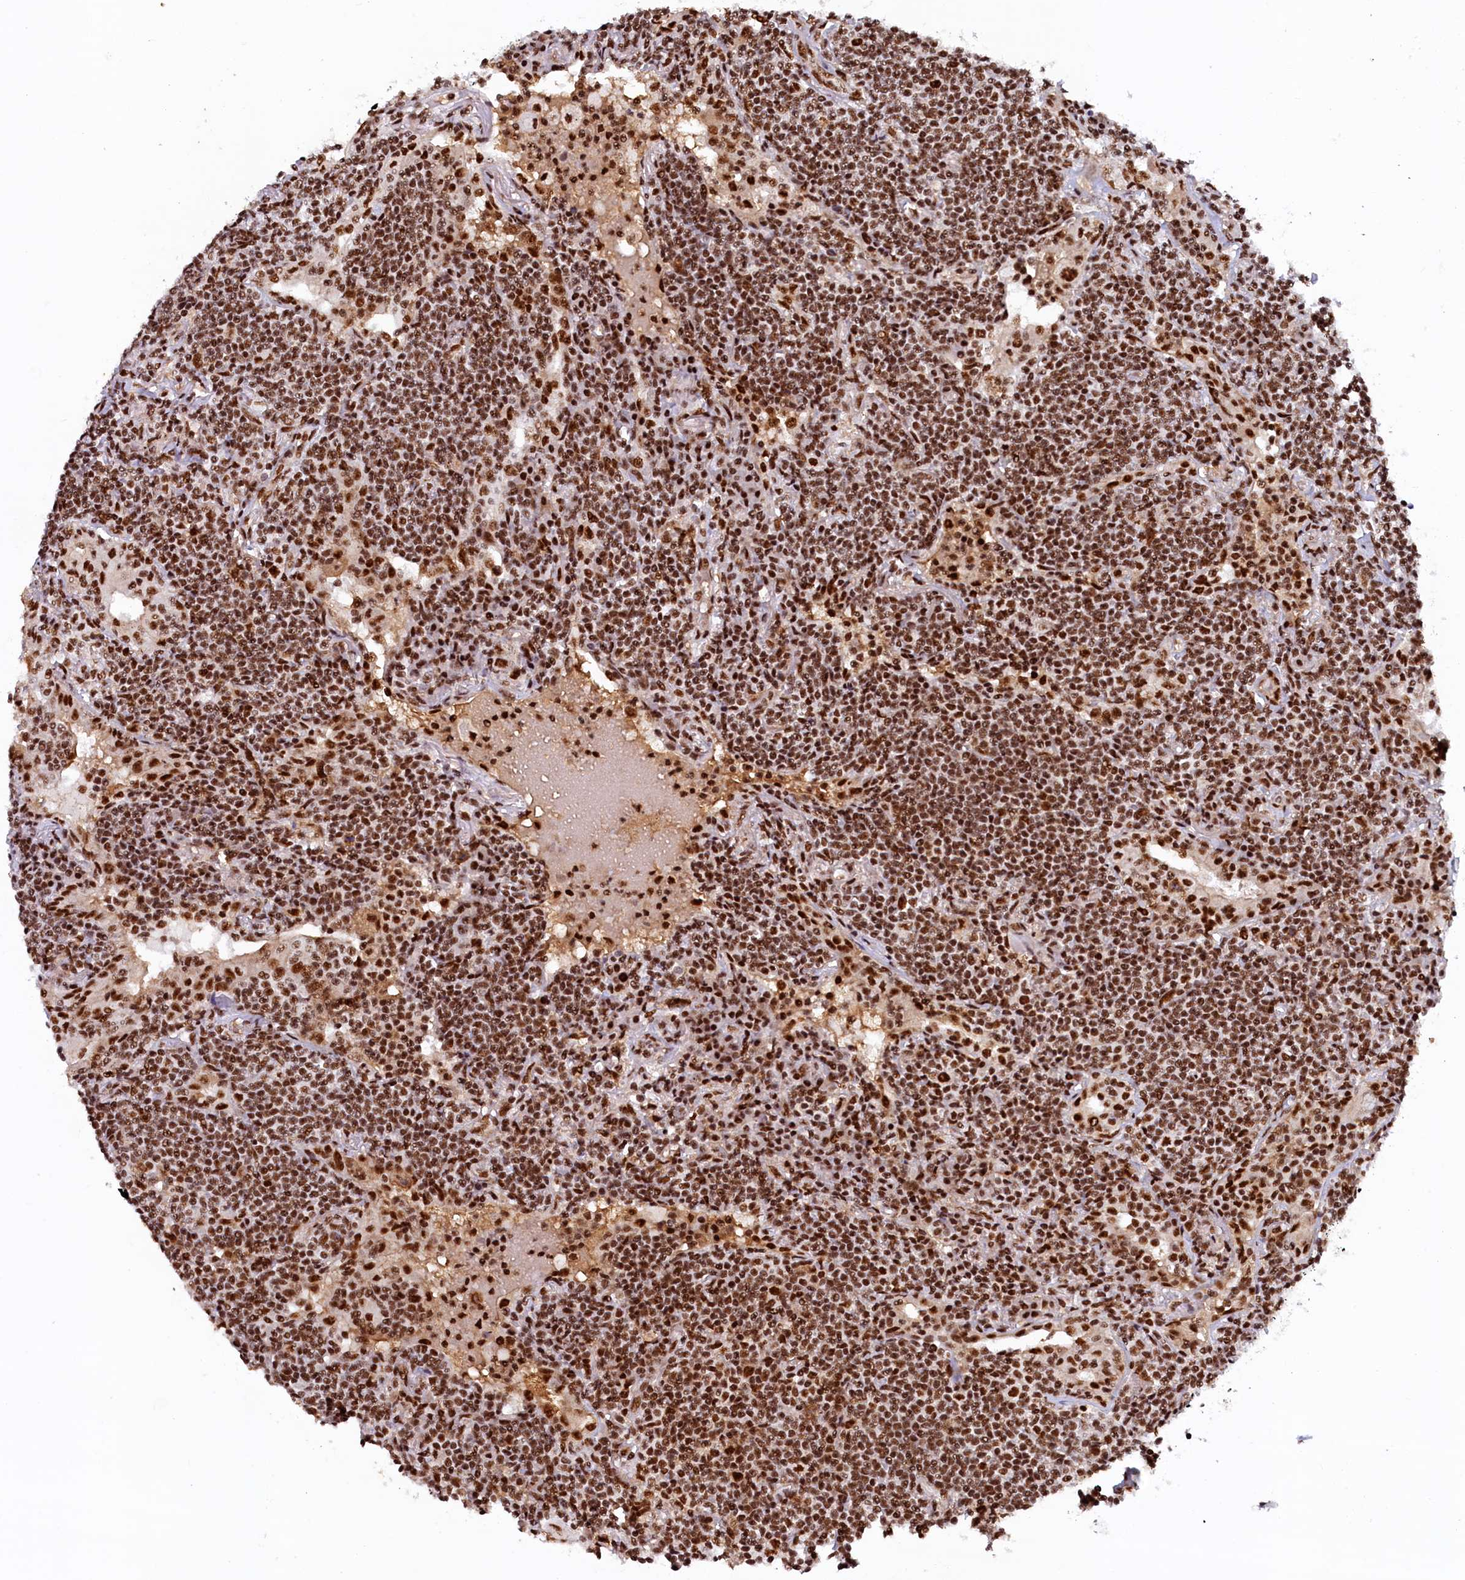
{"staining": {"intensity": "strong", "quantity": ">75%", "location": "nuclear"}, "tissue": "lymphoma", "cell_type": "Tumor cells", "image_type": "cancer", "snomed": [{"axis": "morphology", "description": "Malignant lymphoma, non-Hodgkin's type, Low grade"}, {"axis": "topography", "description": "Lung"}], "caption": "This micrograph shows lymphoma stained with immunohistochemistry to label a protein in brown. The nuclear of tumor cells show strong positivity for the protein. Nuclei are counter-stained blue.", "gene": "ZC3H18", "patient": {"sex": "female", "age": 71}}